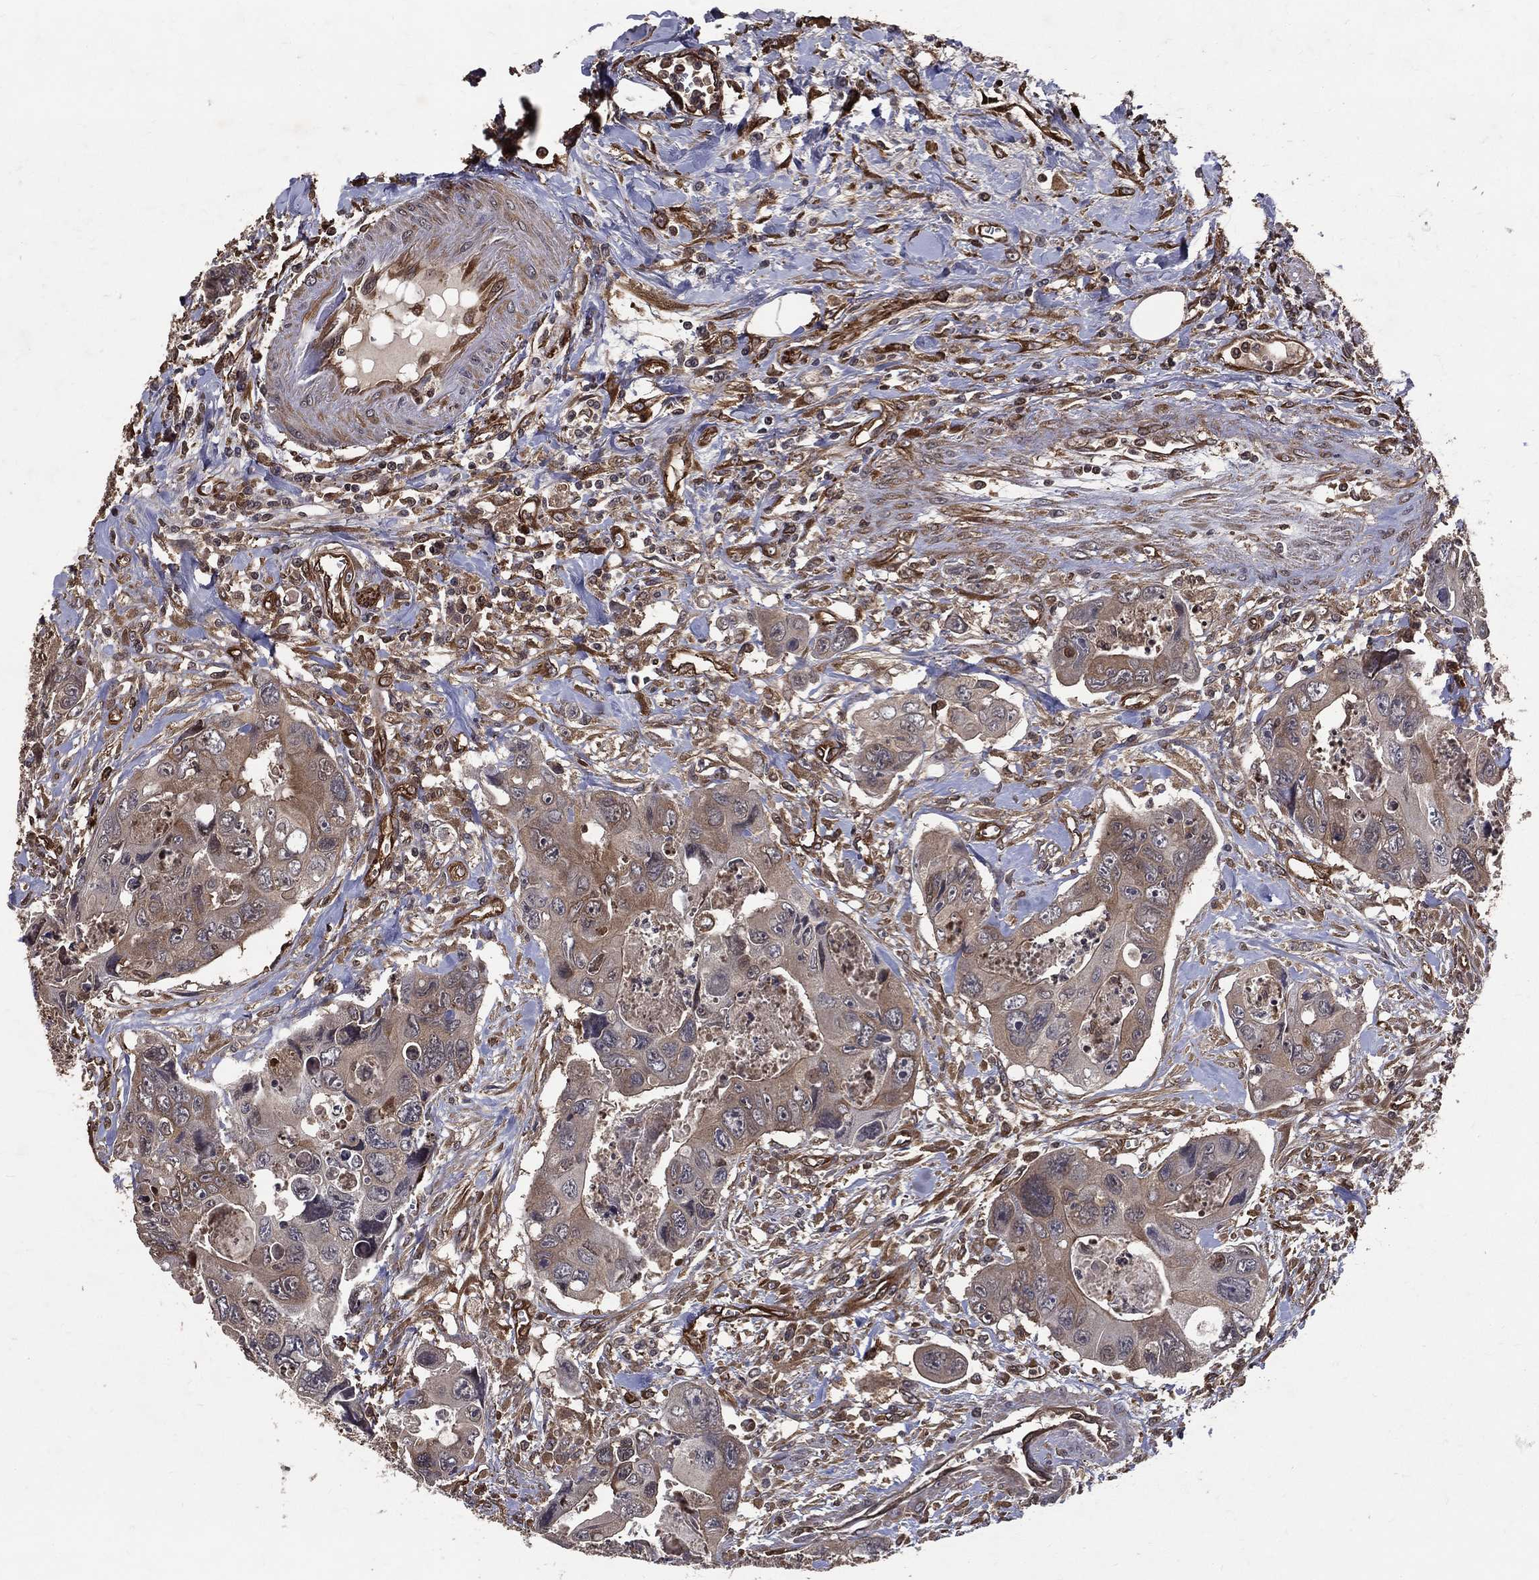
{"staining": {"intensity": "weak", "quantity": "25%-75%", "location": "cytoplasmic/membranous"}, "tissue": "colorectal cancer", "cell_type": "Tumor cells", "image_type": "cancer", "snomed": [{"axis": "morphology", "description": "Adenocarcinoma, NOS"}, {"axis": "topography", "description": "Rectum"}], "caption": "High-power microscopy captured an IHC histopathology image of colorectal cancer (adenocarcinoma), revealing weak cytoplasmic/membranous expression in approximately 25%-75% of tumor cells. The staining was performed using DAB (3,3'-diaminobenzidine), with brown indicating positive protein expression. Nuclei are stained blue with hematoxylin.", "gene": "DPYSL2", "patient": {"sex": "male", "age": 62}}